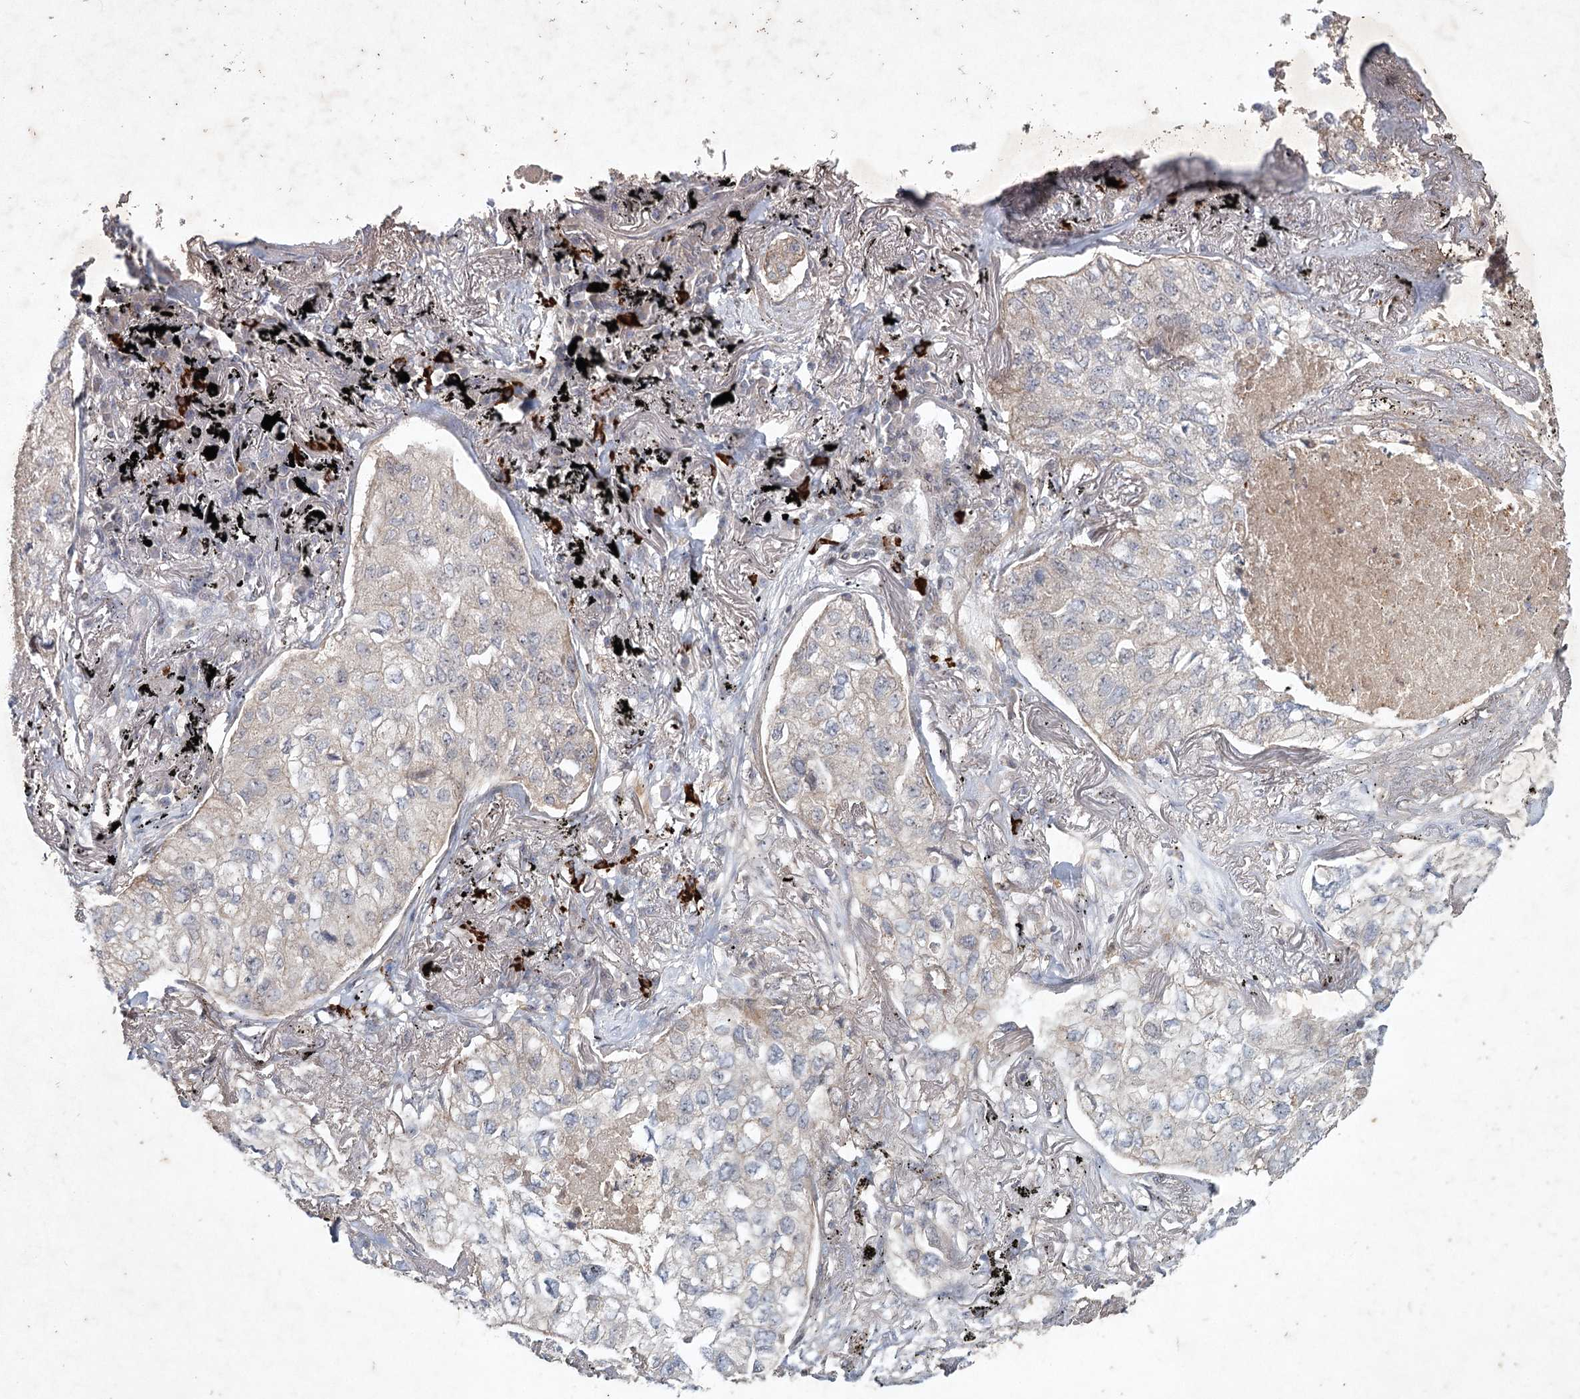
{"staining": {"intensity": "negative", "quantity": "none", "location": "none"}, "tissue": "lung cancer", "cell_type": "Tumor cells", "image_type": "cancer", "snomed": [{"axis": "morphology", "description": "Adenocarcinoma, NOS"}, {"axis": "topography", "description": "Lung"}], "caption": "High magnification brightfield microscopy of lung cancer (adenocarcinoma) stained with DAB (3,3'-diaminobenzidine) (brown) and counterstained with hematoxylin (blue): tumor cells show no significant staining.", "gene": "MAP3K13", "patient": {"sex": "male", "age": 65}}